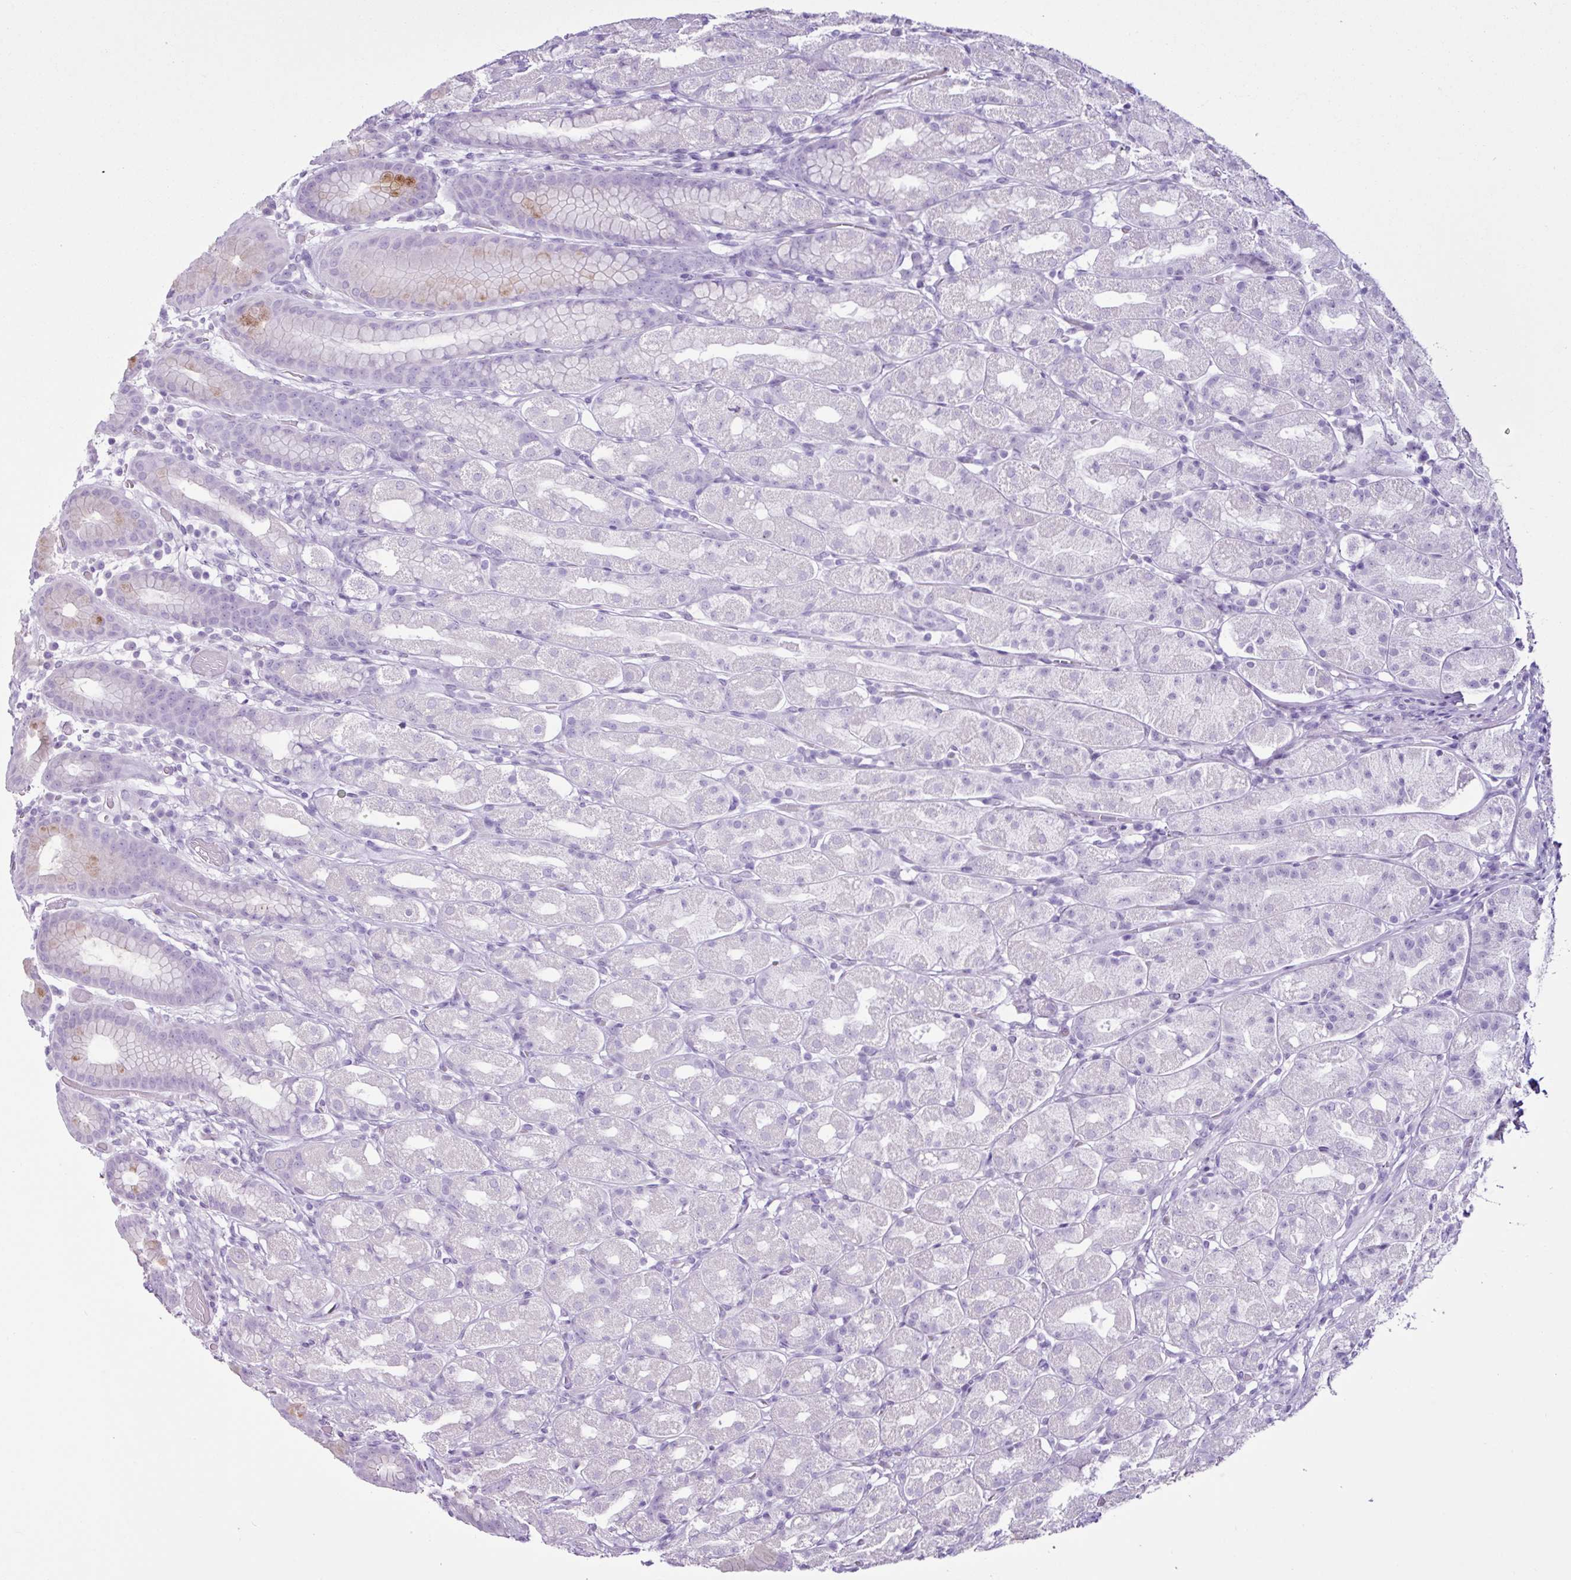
{"staining": {"intensity": "strong", "quantity": "<25%", "location": "cytoplasmic/membranous"}, "tissue": "stomach", "cell_type": "Glandular cells", "image_type": "normal", "snomed": [{"axis": "morphology", "description": "Normal tissue, NOS"}, {"axis": "topography", "description": "Stomach, upper"}, {"axis": "topography", "description": "Stomach"}], "caption": "A high-resolution micrograph shows immunohistochemistry staining of normal stomach, which shows strong cytoplasmic/membranous expression in about <25% of glandular cells.", "gene": "PGR", "patient": {"sex": "male", "age": 68}}